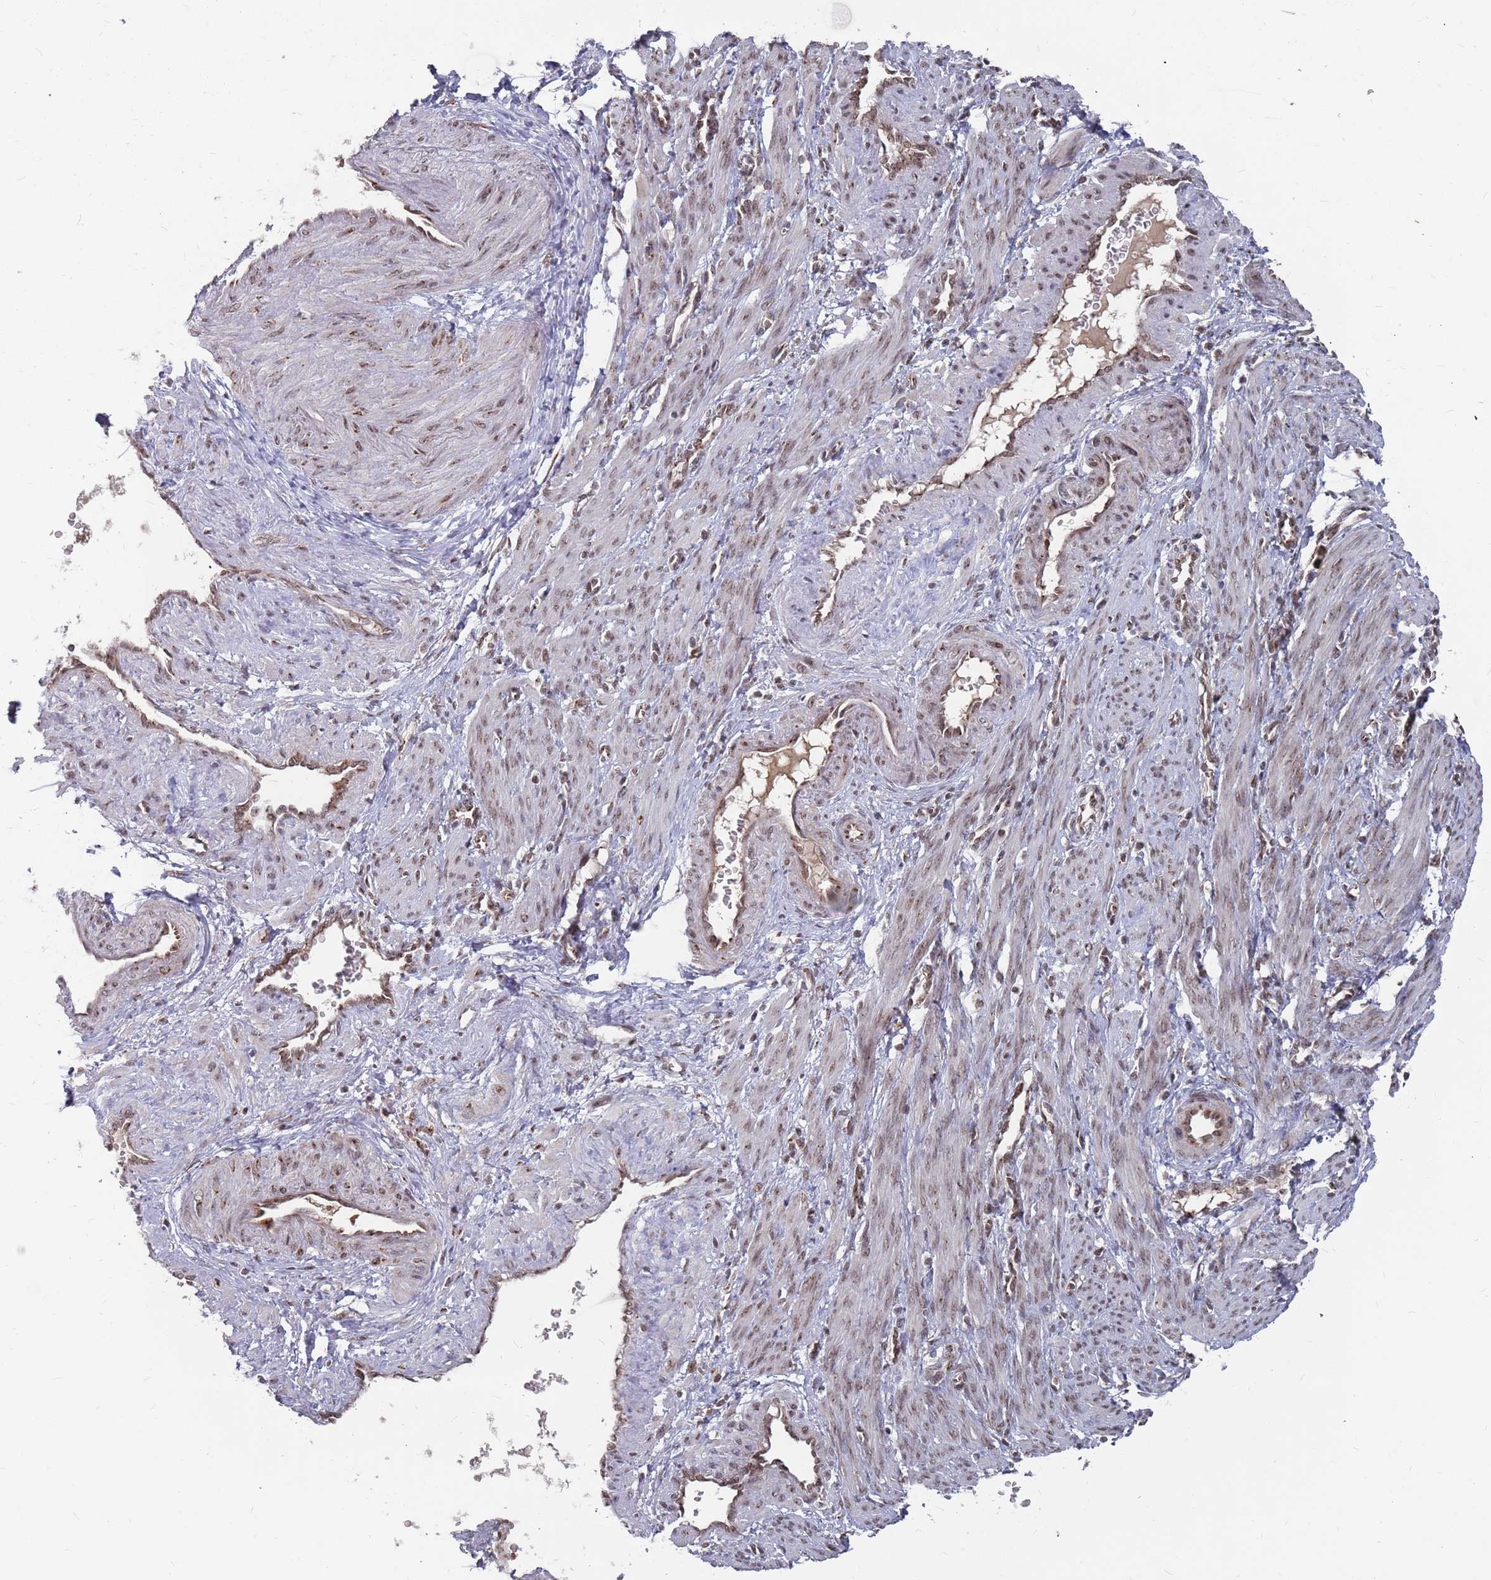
{"staining": {"intensity": "weak", "quantity": "25%-75%", "location": "cytoplasmic/membranous"}, "tissue": "smooth muscle", "cell_type": "Smooth muscle cells", "image_type": "normal", "snomed": [{"axis": "morphology", "description": "Normal tissue, NOS"}, {"axis": "topography", "description": "Endometrium"}], "caption": "Smooth muscle stained with IHC shows weak cytoplasmic/membranous expression in about 25%-75% of smooth muscle cells.", "gene": "FMO4", "patient": {"sex": "female", "age": 33}}